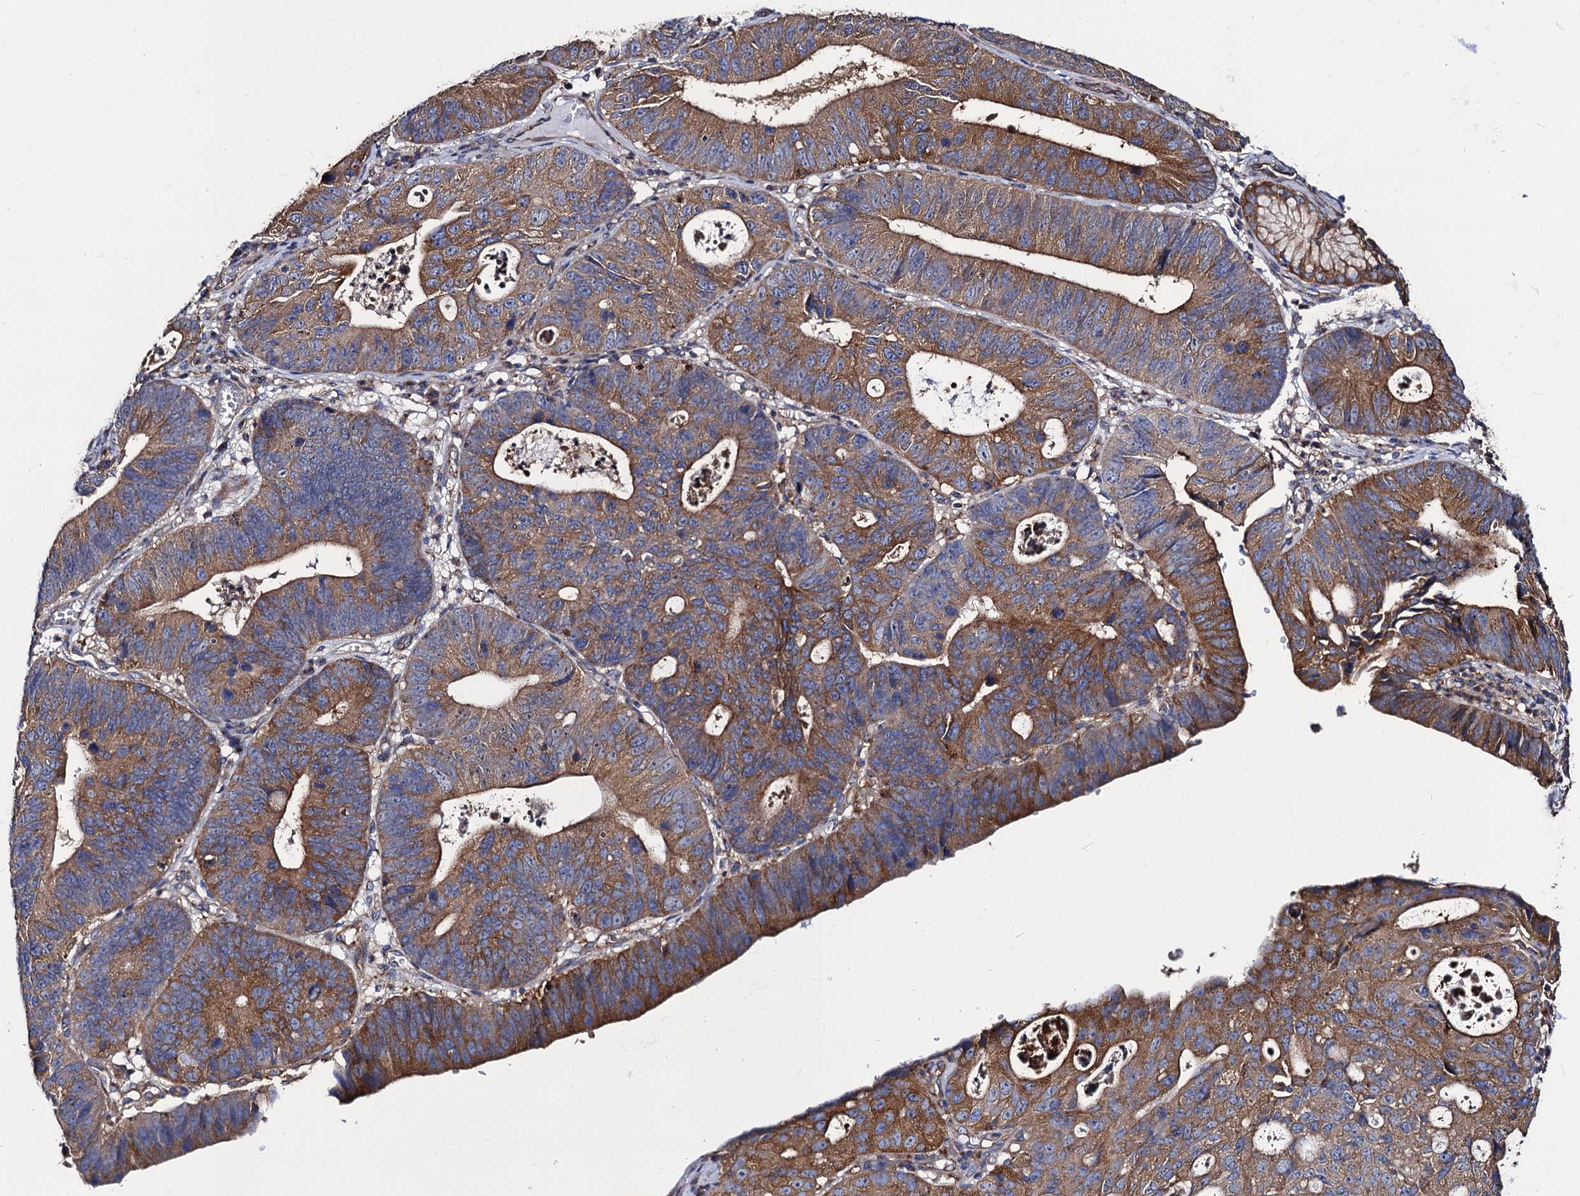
{"staining": {"intensity": "moderate", "quantity": ">75%", "location": "cytoplasmic/membranous"}, "tissue": "stomach cancer", "cell_type": "Tumor cells", "image_type": "cancer", "snomed": [{"axis": "morphology", "description": "Adenocarcinoma, NOS"}, {"axis": "topography", "description": "Stomach"}], "caption": "A micrograph of human stomach cancer stained for a protein demonstrates moderate cytoplasmic/membranous brown staining in tumor cells.", "gene": "DYDC1", "patient": {"sex": "male", "age": 59}}